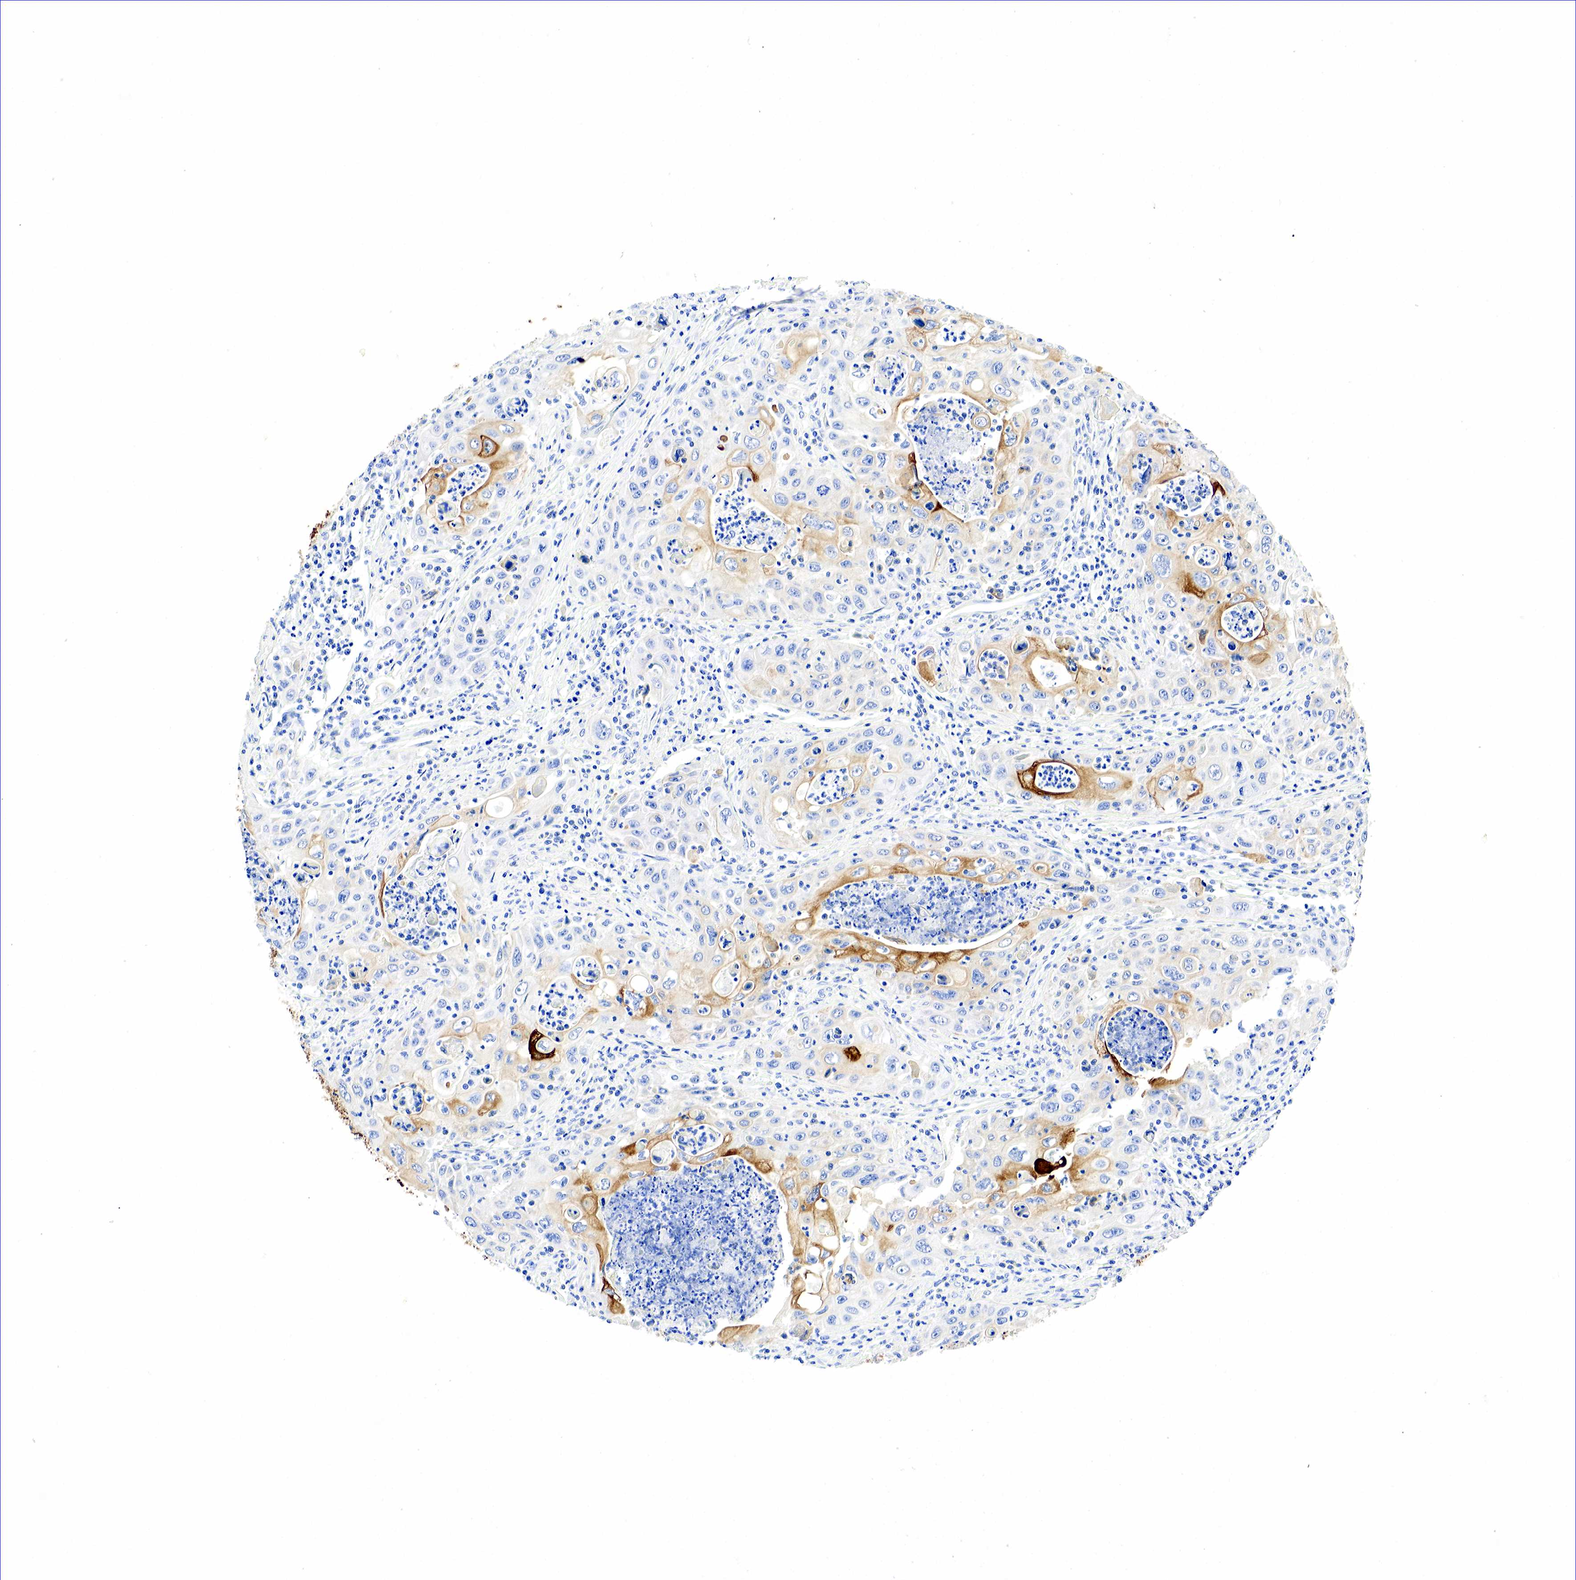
{"staining": {"intensity": "strong", "quantity": ">75%", "location": "cytoplasmic/membranous"}, "tissue": "pancreatic cancer", "cell_type": "Tumor cells", "image_type": "cancer", "snomed": [{"axis": "morphology", "description": "Adenocarcinoma, NOS"}, {"axis": "topography", "description": "Pancreas"}], "caption": "A high amount of strong cytoplasmic/membranous positivity is present in approximately >75% of tumor cells in pancreatic cancer tissue. Using DAB (3,3'-diaminobenzidine) (brown) and hematoxylin (blue) stains, captured at high magnification using brightfield microscopy.", "gene": "KRT18", "patient": {"sex": "male", "age": 70}}